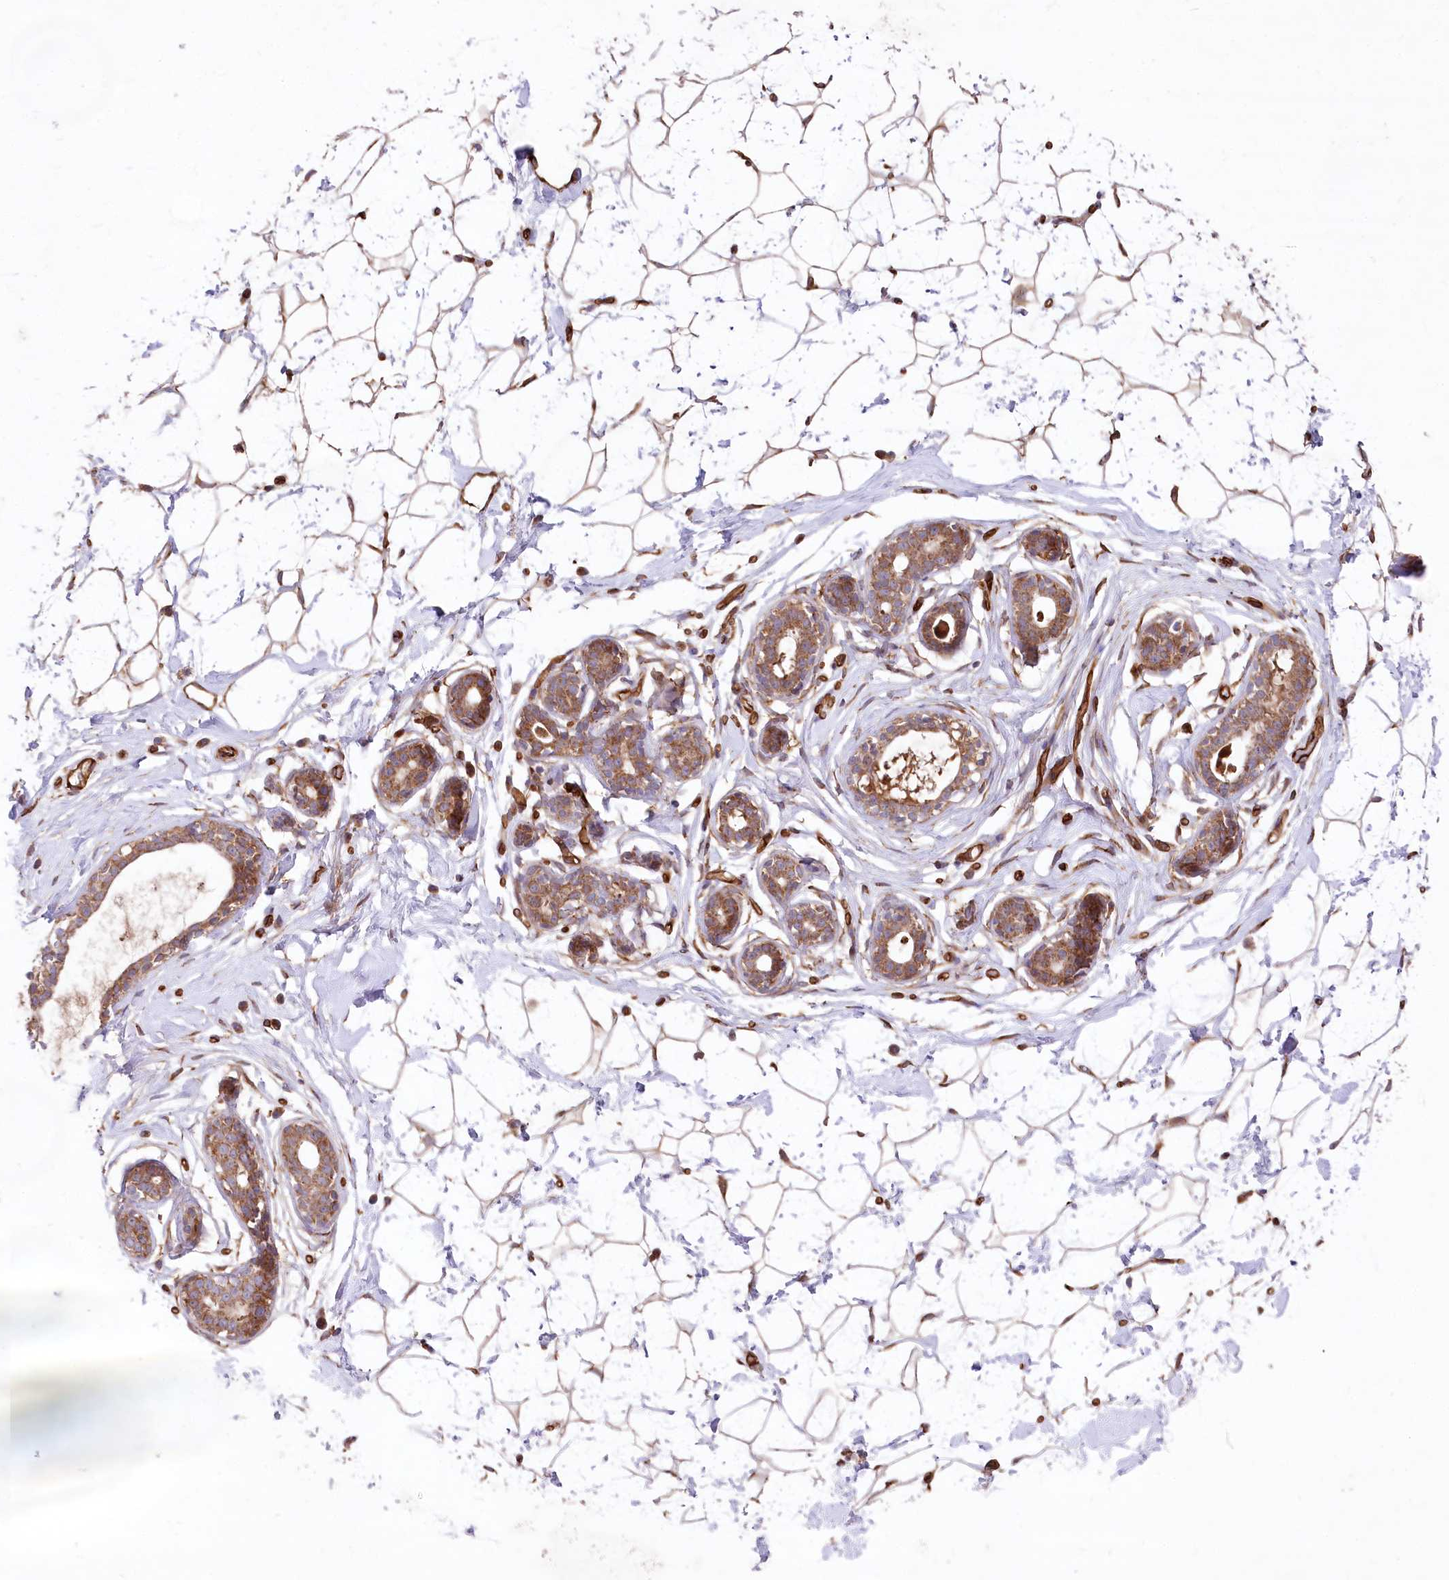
{"staining": {"intensity": "moderate", "quantity": ">75%", "location": "cytoplasmic/membranous"}, "tissue": "breast", "cell_type": "Adipocytes", "image_type": "normal", "snomed": [{"axis": "morphology", "description": "Normal tissue, NOS"}, {"axis": "morphology", "description": "Adenoma, NOS"}, {"axis": "topography", "description": "Breast"}], "caption": "Moderate cytoplasmic/membranous staining is present in approximately >75% of adipocytes in unremarkable breast. (DAB IHC with brightfield microscopy, high magnification).", "gene": "MTPAP", "patient": {"sex": "female", "age": 23}}